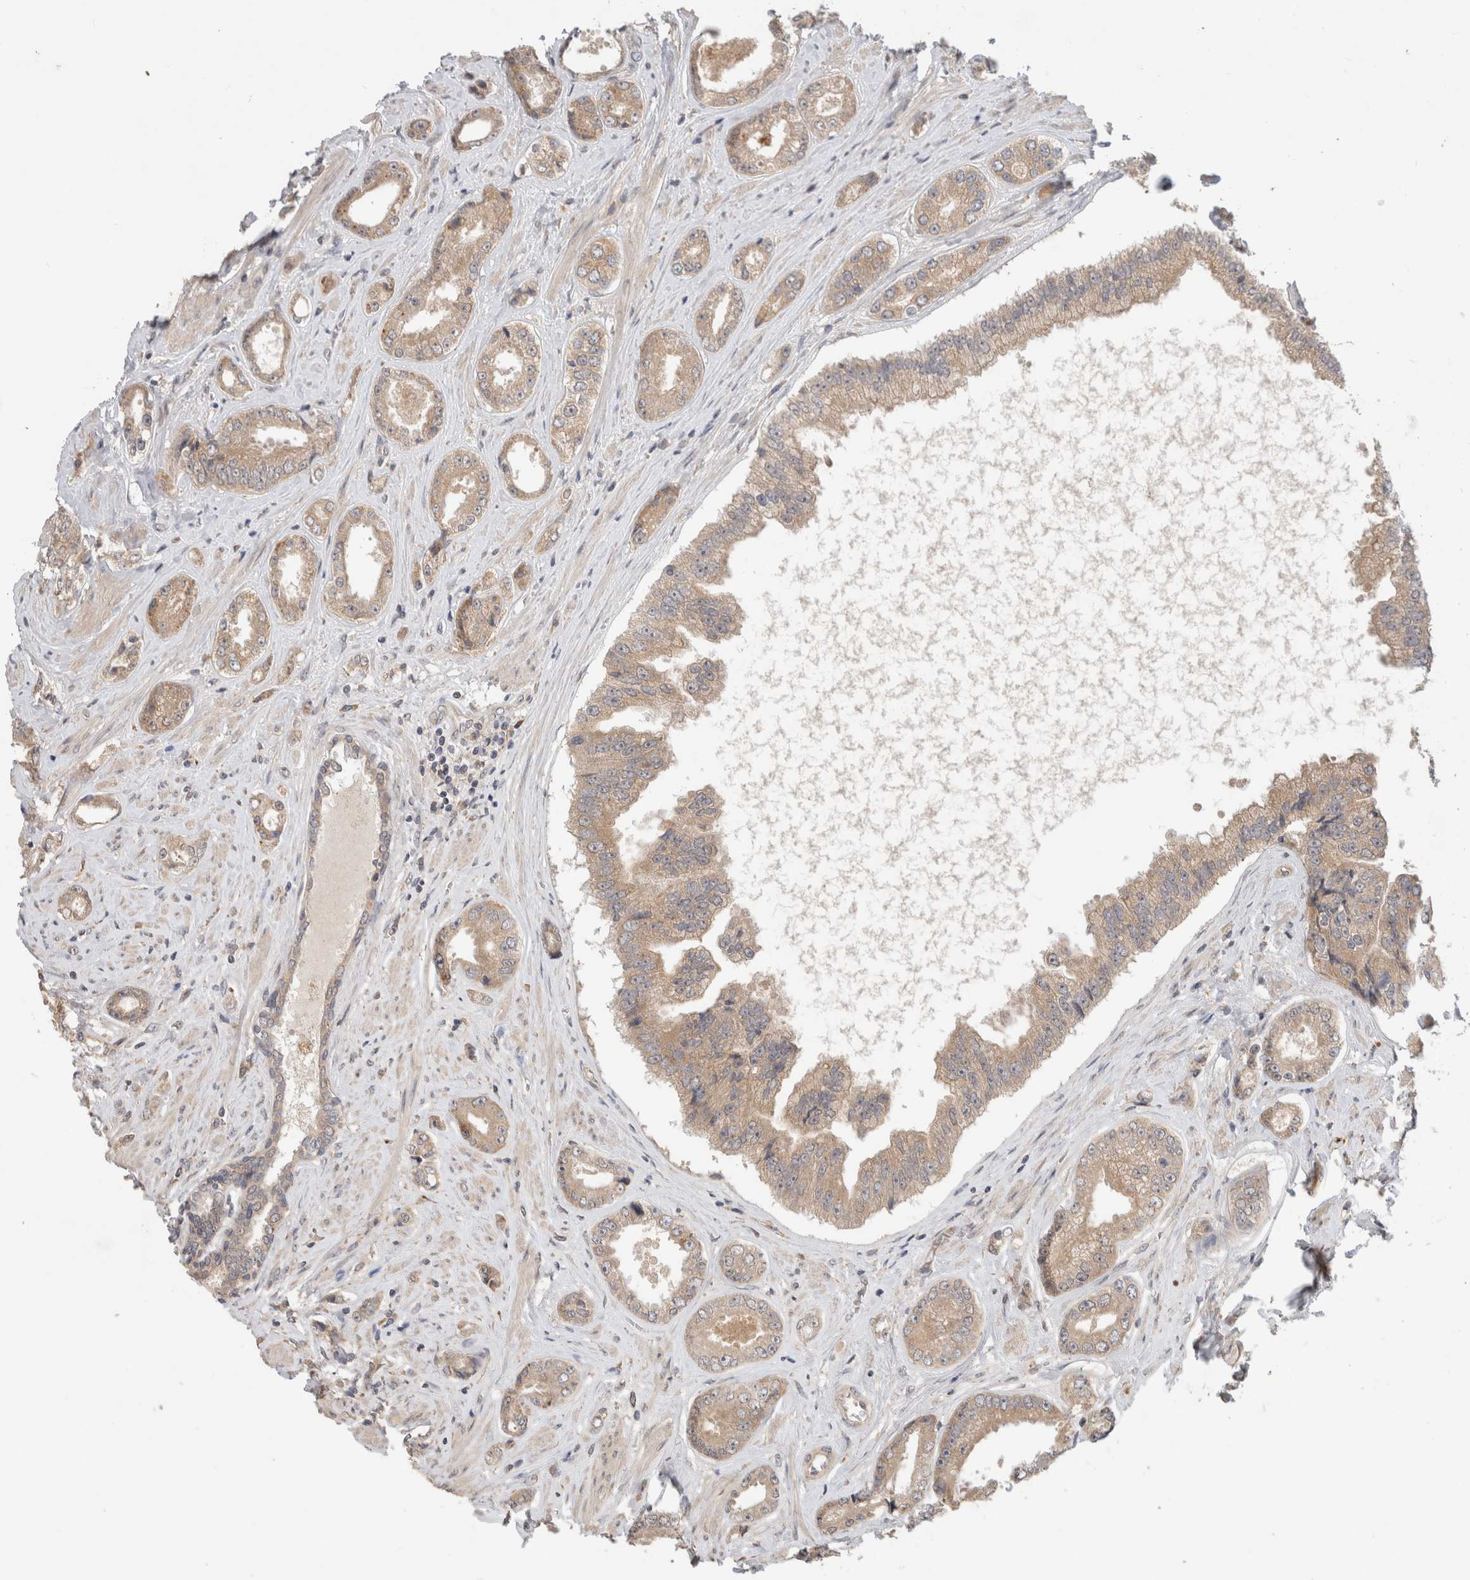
{"staining": {"intensity": "weak", "quantity": ">75%", "location": "cytoplasmic/membranous"}, "tissue": "prostate cancer", "cell_type": "Tumor cells", "image_type": "cancer", "snomed": [{"axis": "morphology", "description": "Adenocarcinoma, High grade"}, {"axis": "topography", "description": "Prostate"}], "caption": "Prostate high-grade adenocarcinoma stained with a protein marker exhibits weak staining in tumor cells.", "gene": "SGK1", "patient": {"sex": "male", "age": 61}}